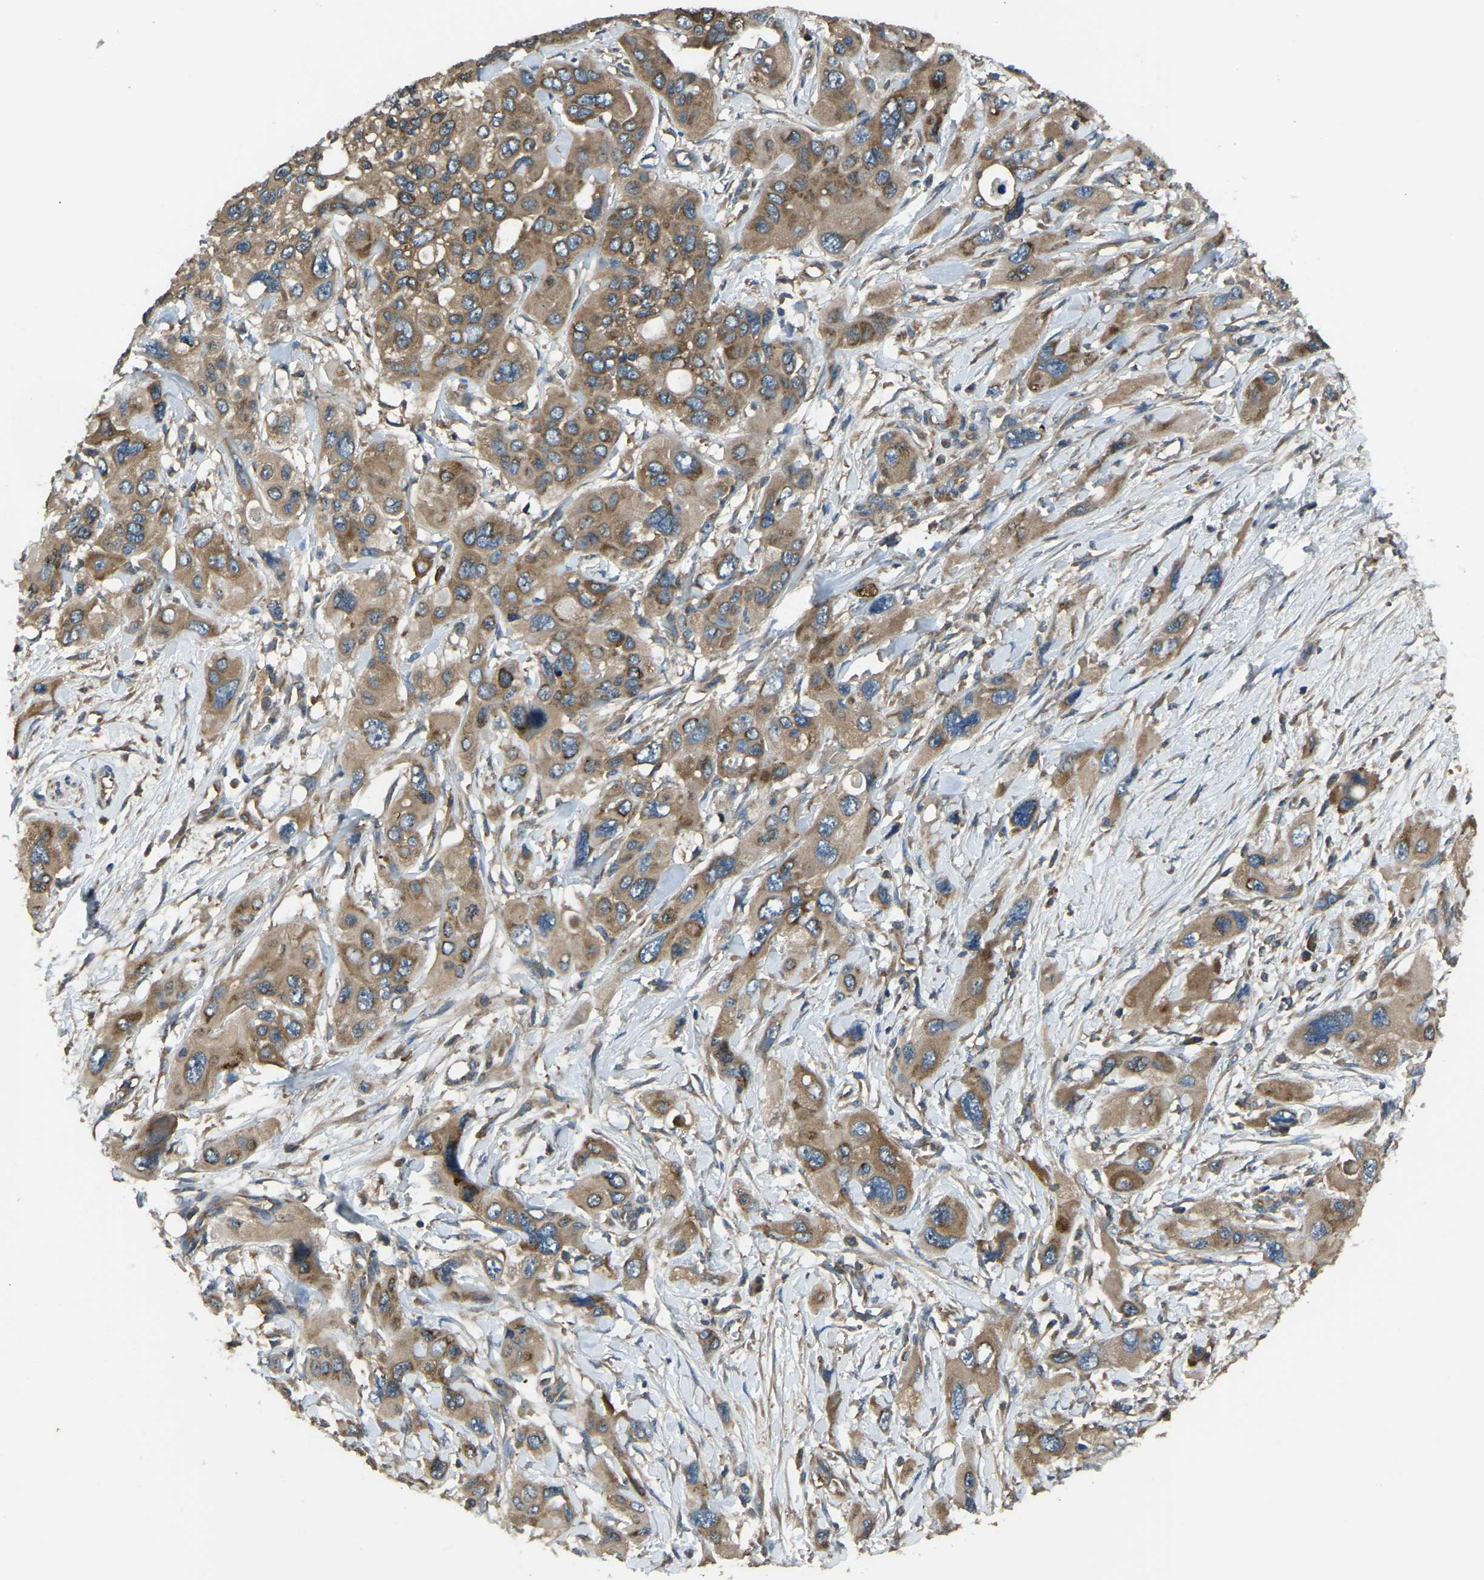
{"staining": {"intensity": "moderate", "quantity": ">75%", "location": "cytoplasmic/membranous"}, "tissue": "pancreatic cancer", "cell_type": "Tumor cells", "image_type": "cancer", "snomed": [{"axis": "morphology", "description": "Adenocarcinoma, NOS"}, {"axis": "topography", "description": "Pancreas"}], "caption": "DAB immunohistochemical staining of pancreatic cancer (adenocarcinoma) exhibits moderate cytoplasmic/membranous protein positivity in about >75% of tumor cells.", "gene": "AIMP1", "patient": {"sex": "male", "age": 73}}